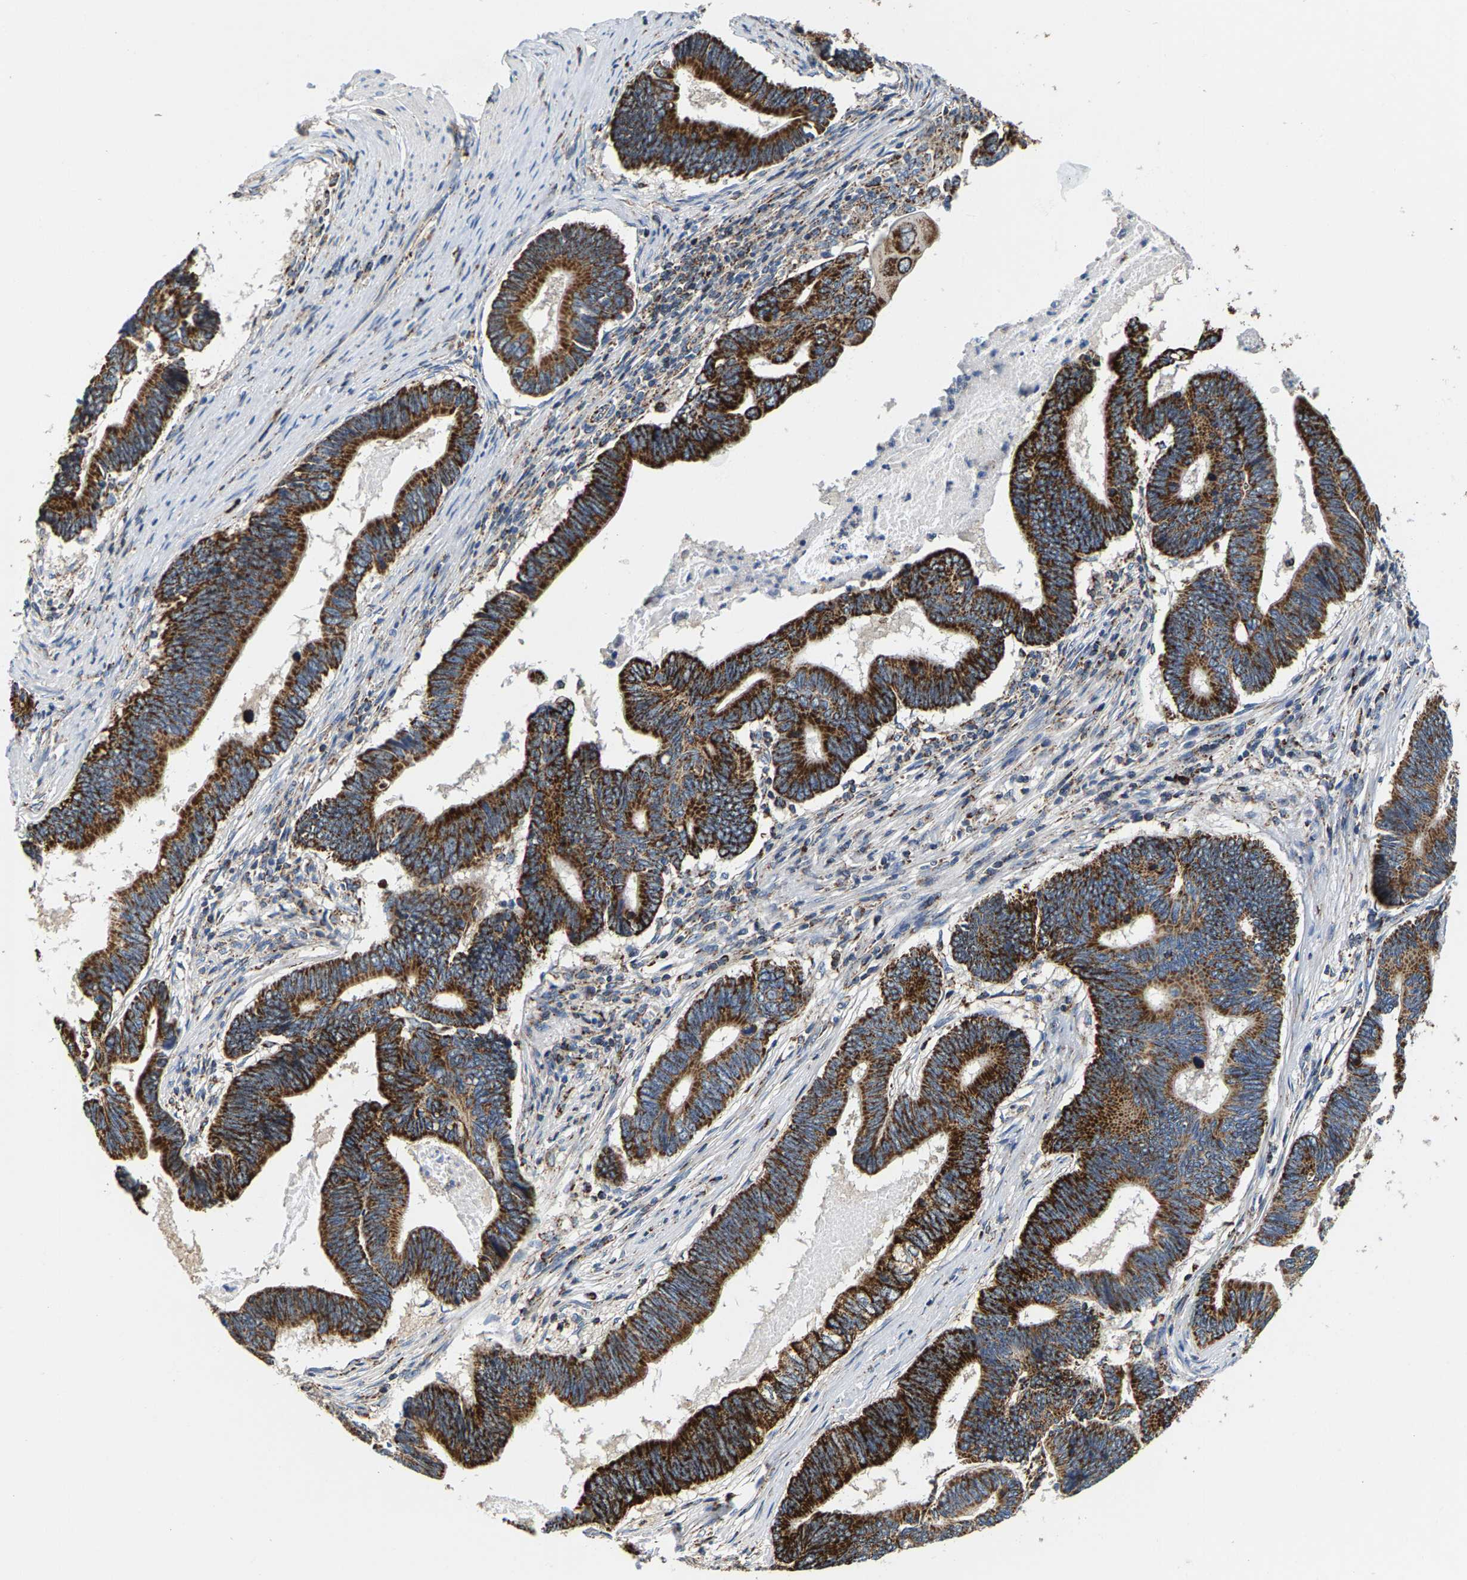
{"staining": {"intensity": "strong", "quantity": ">75%", "location": "cytoplasmic/membranous"}, "tissue": "pancreatic cancer", "cell_type": "Tumor cells", "image_type": "cancer", "snomed": [{"axis": "morphology", "description": "Adenocarcinoma, NOS"}, {"axis": "topography", "description": "Pancreas"}], "caption": "Human pancreatic adenocarcinoma stained with a brown dye shows strong cytoplasmic/membranous positive positivity in approximately >75% of tumor cells.", "gene": "SHMT2", "patient": {"sex": "female", "age": 70}}